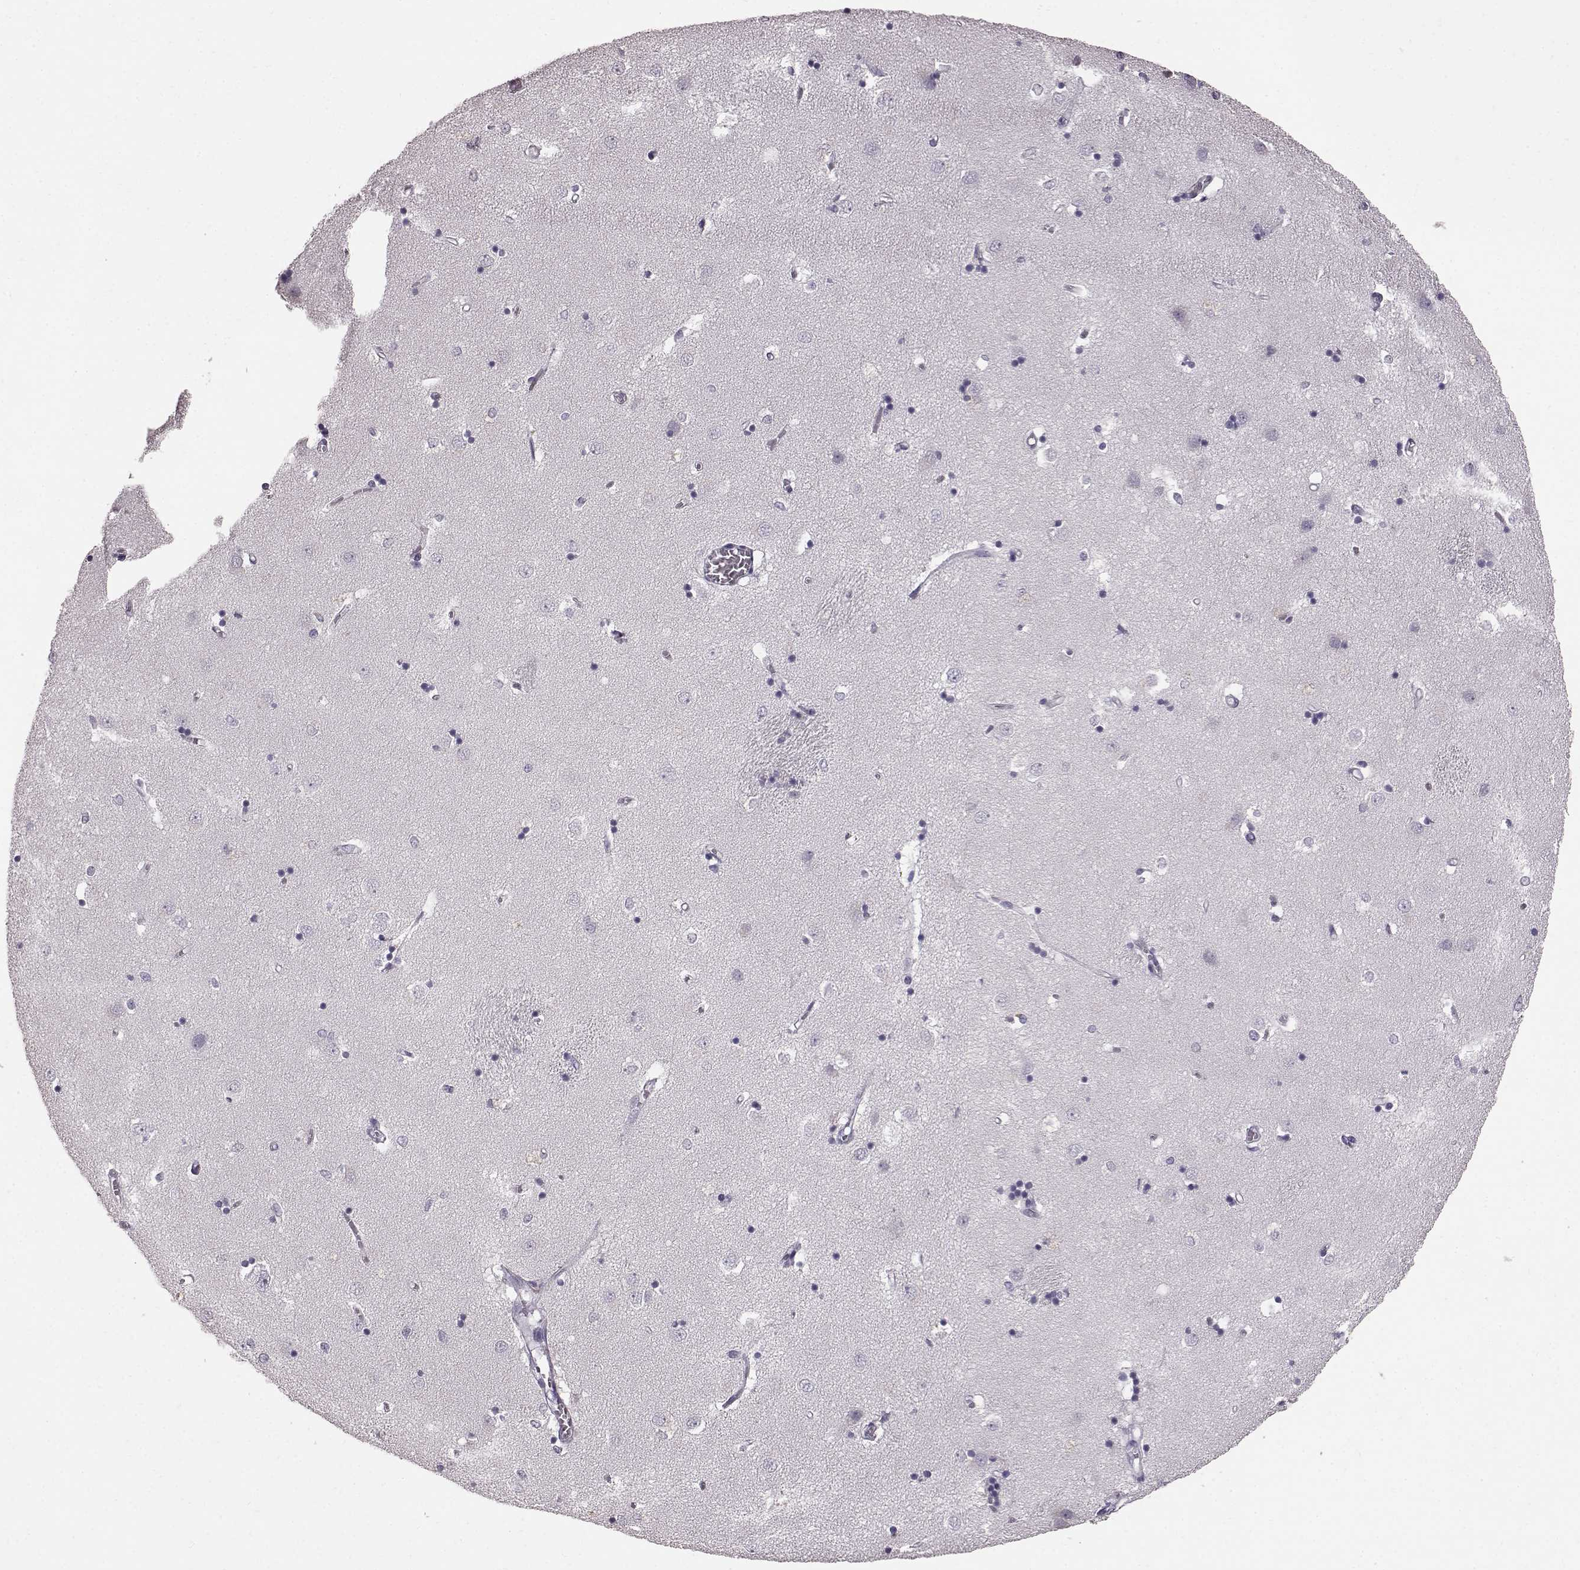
{"staining": {"intensity": "negative", "quantity": "none", "location": "none"}, "tissue": "caudate", "cell_type": "Glial cells", "image_type": "normal", "snomed": [{"axis": "morphology", "description": "Normal tissue, NOS"}, {"axis": "topography", "description": "Lateral ventricle wall"}], "caption": "Immunohistochemical staining of unremarkable caudate reveals no significant staining in glial cells. The staining is performed using DAB (3,3'-diaminobenzidine) brown chromogen with nuclei counter-stained in using hematoxylin.", "gene": "FUT4", "patient": {"sex": "male", "age": 54}}